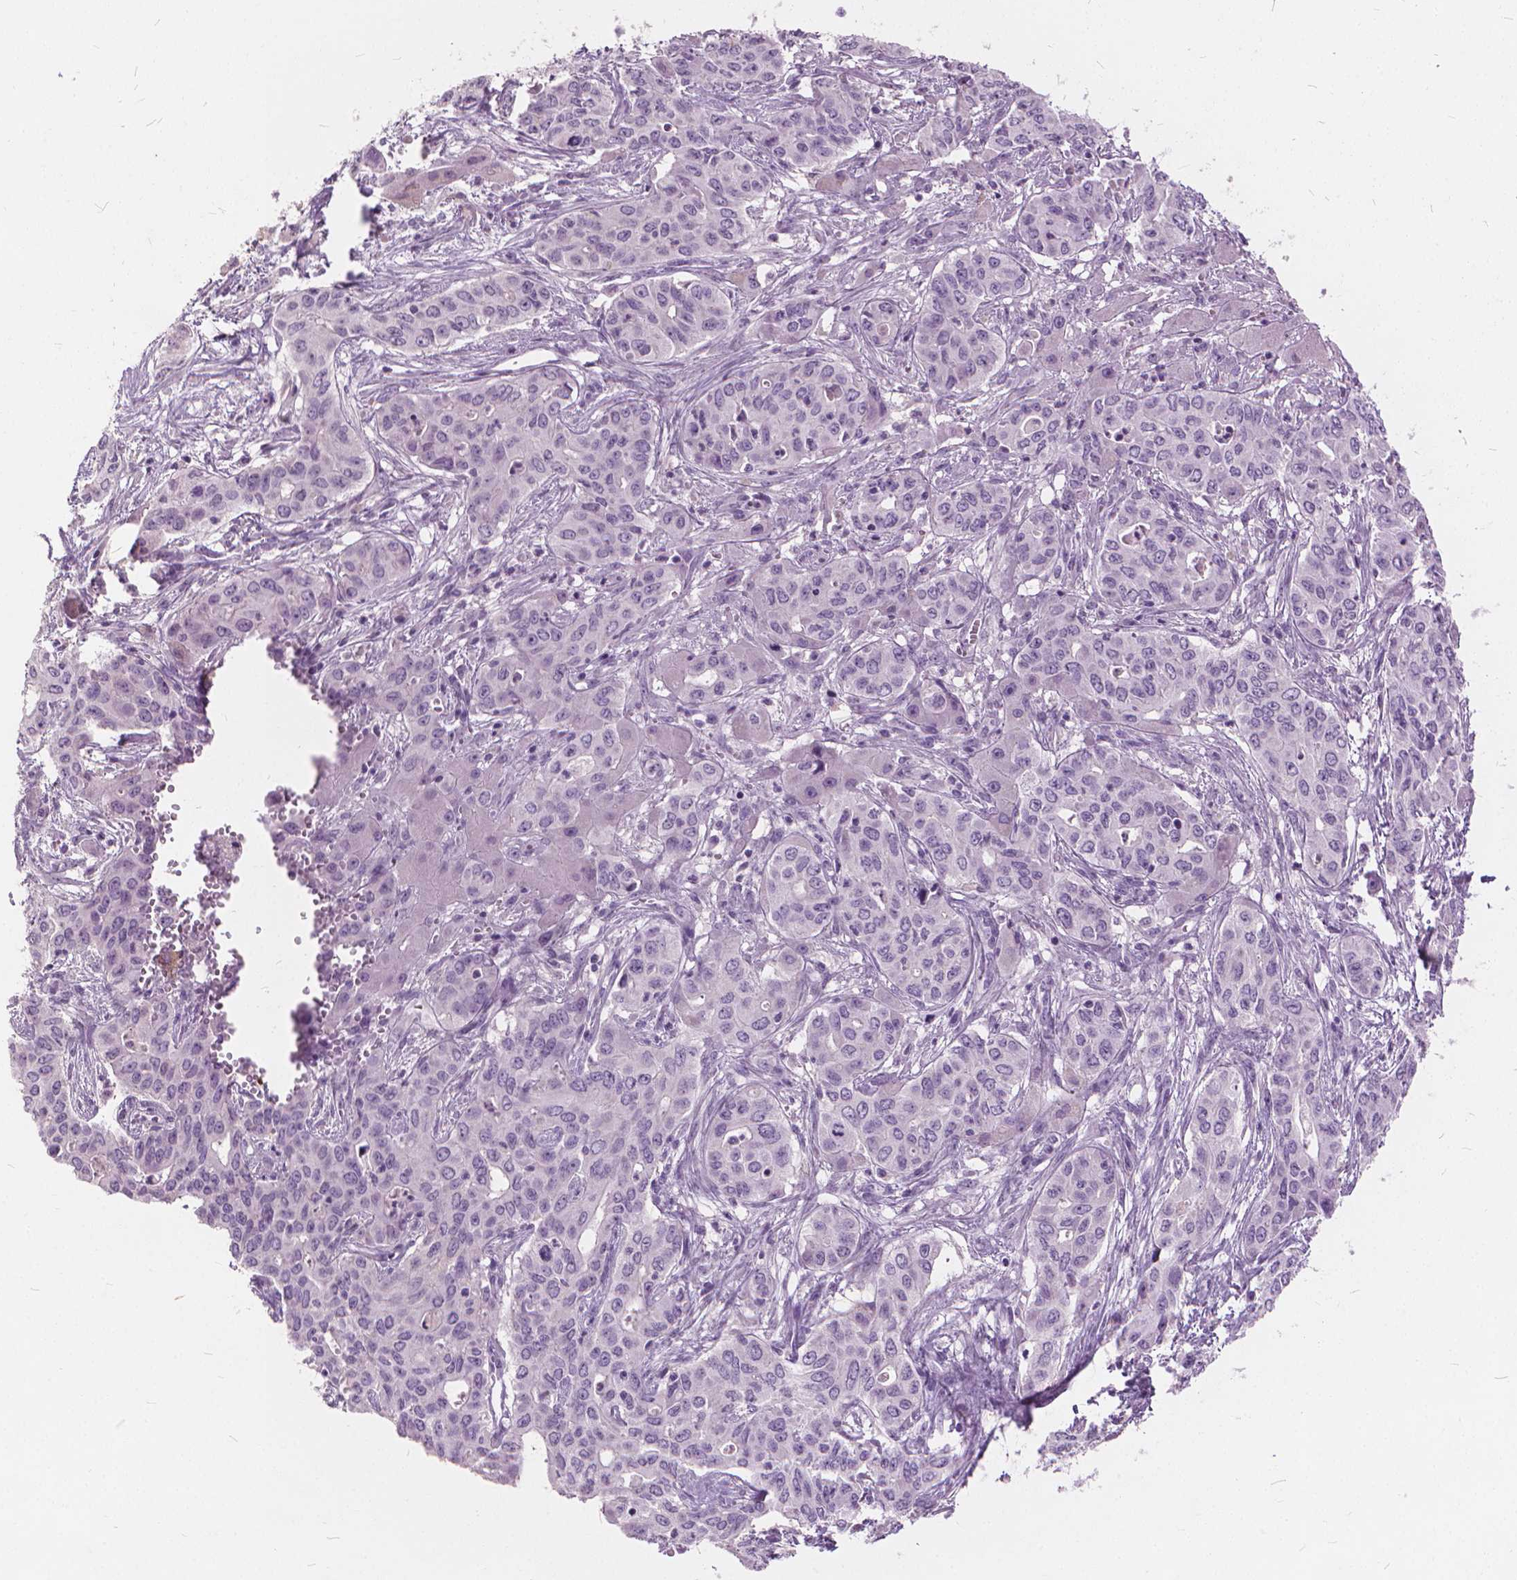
{"staining": {"intensity": "negative", "quantity": "none", "location": "none"}, "tissue": "liver cancer", "cell_type": "Tumor cells", "image_type": "cancer", "snomed": [{"axis": "morphology", "description": "Cholangiocarcinoma"}, {"axis": "topography", "description": "Liver"}], "caption": "The immunohistochemistry (IHC) photomicrograph has no significant positivity in tumor cells of liver cancer tissue.", "gene": "DNM1", "patient": {"sex": "female", "age": 65}}